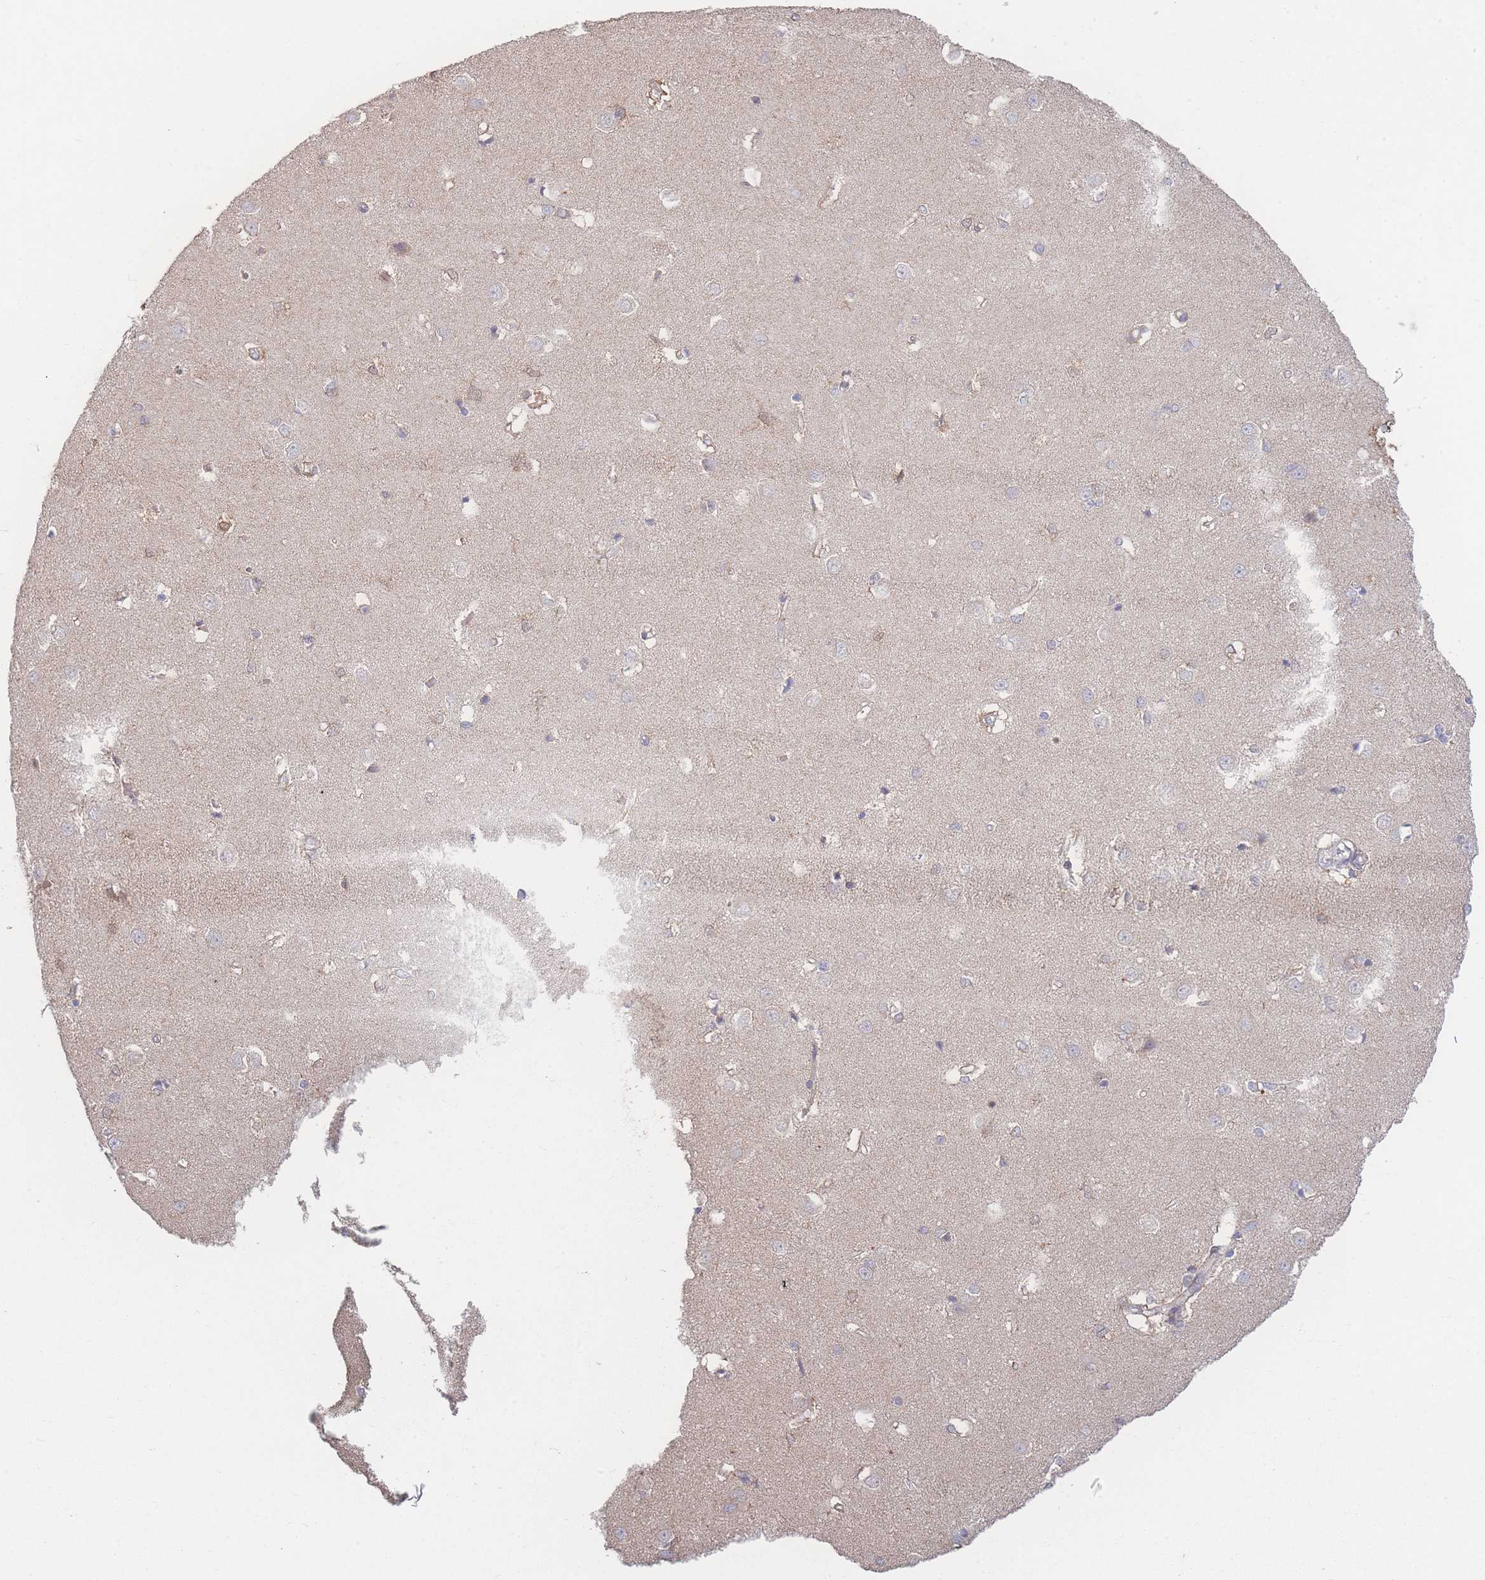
{"staining": {"intensity": "negative", "quantity": "none", "location": "none"}, "tissue": "caudate", "cell_type": "Glial cells", "image_type": "normal", "snomed": [{"axis": "morphology", "description": "Normal tissue, NOS"}, {"axis": "topography", "description": "Lateral ventricle wall"}], "caption": "The IHC micrograph has no significant expression in glial cells of caudate.", "gene": "GIPR", "patient": {"sex": "male", "age": 37}}